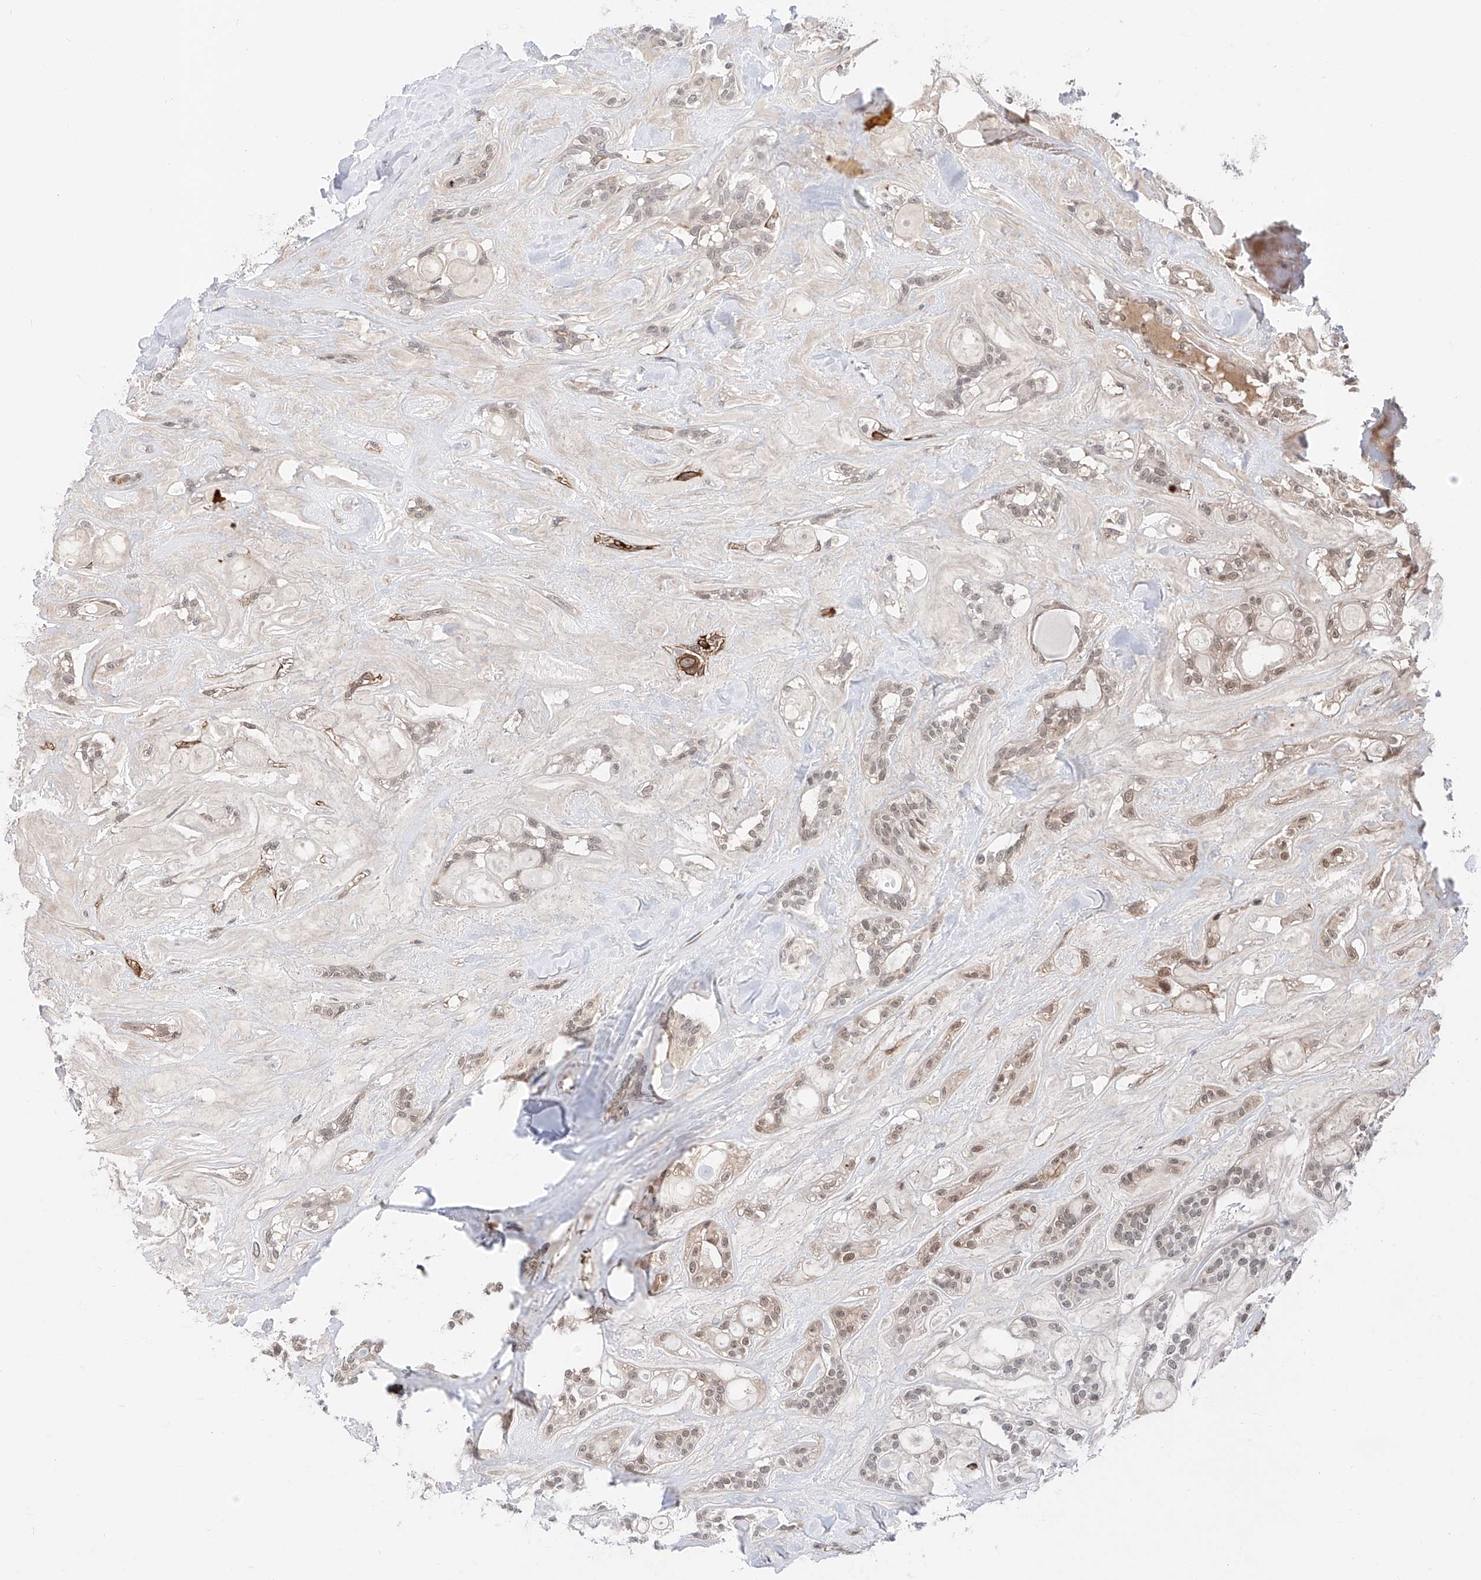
{"staining": {"intensity": "weak", "quantity": "<25%", "location": "nuclear"}, "tissue": "head and neck cancer", "cell_type": "Tumor cells", "image_type": "cancer", "snomed": [{"axis": "morphology", "description": "Adenocarcinoma, NOS"}, {"axis": "topography", "description": "Head-Neck"}], "caption": "There is no significant staining in tumor cells of head and neck cancer (adenocarcinoma). Nuclei are stained in blue.", "gene": "SNRNP200", "patient": {"sex": "male", "age": 66}}